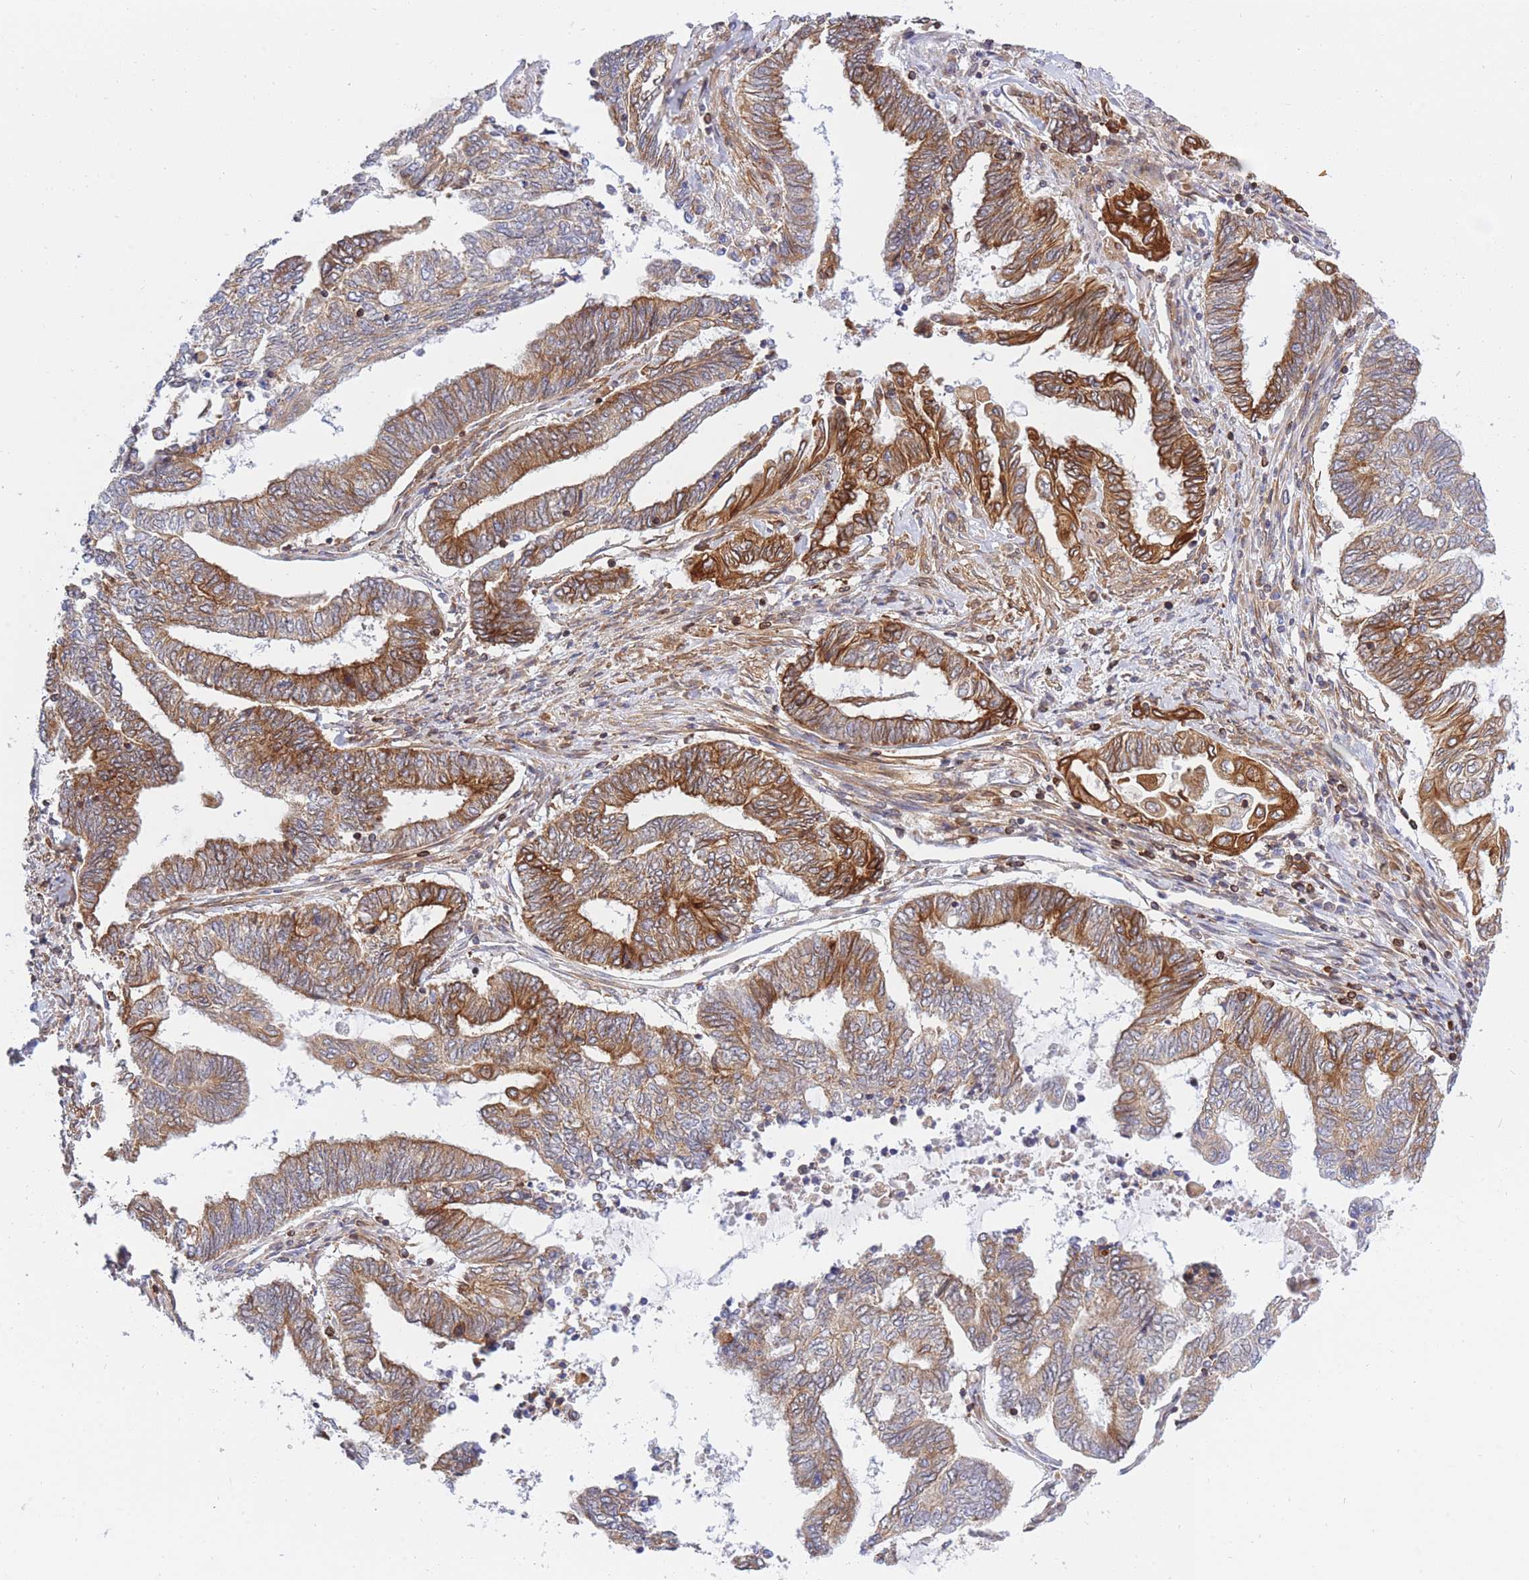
{"staining": {"intensity": "strong", "quantity": ">75%", "location": "cytoplasmic/membranous"}, "tissue": "endometrial cancer", "cell_type": "Tumor cells", "image_type": "cancer", "snomed": [{"axis": "morphology", "description": "Adenocarcinoma, NOS"}, {"axis": "topography", "description": "Uterus"}, {"axis": "topography", "description": "Endometrium"}], "caption": "A histopathology image showing strong cytoplasmic/membranous staining in approximately >75% of tumor cells in adenocarcinoma (endometrial), as visualized by brown immunohistochemical staining.", "gene": "REM1", "patient": {"sex": "female", "age": 70}}